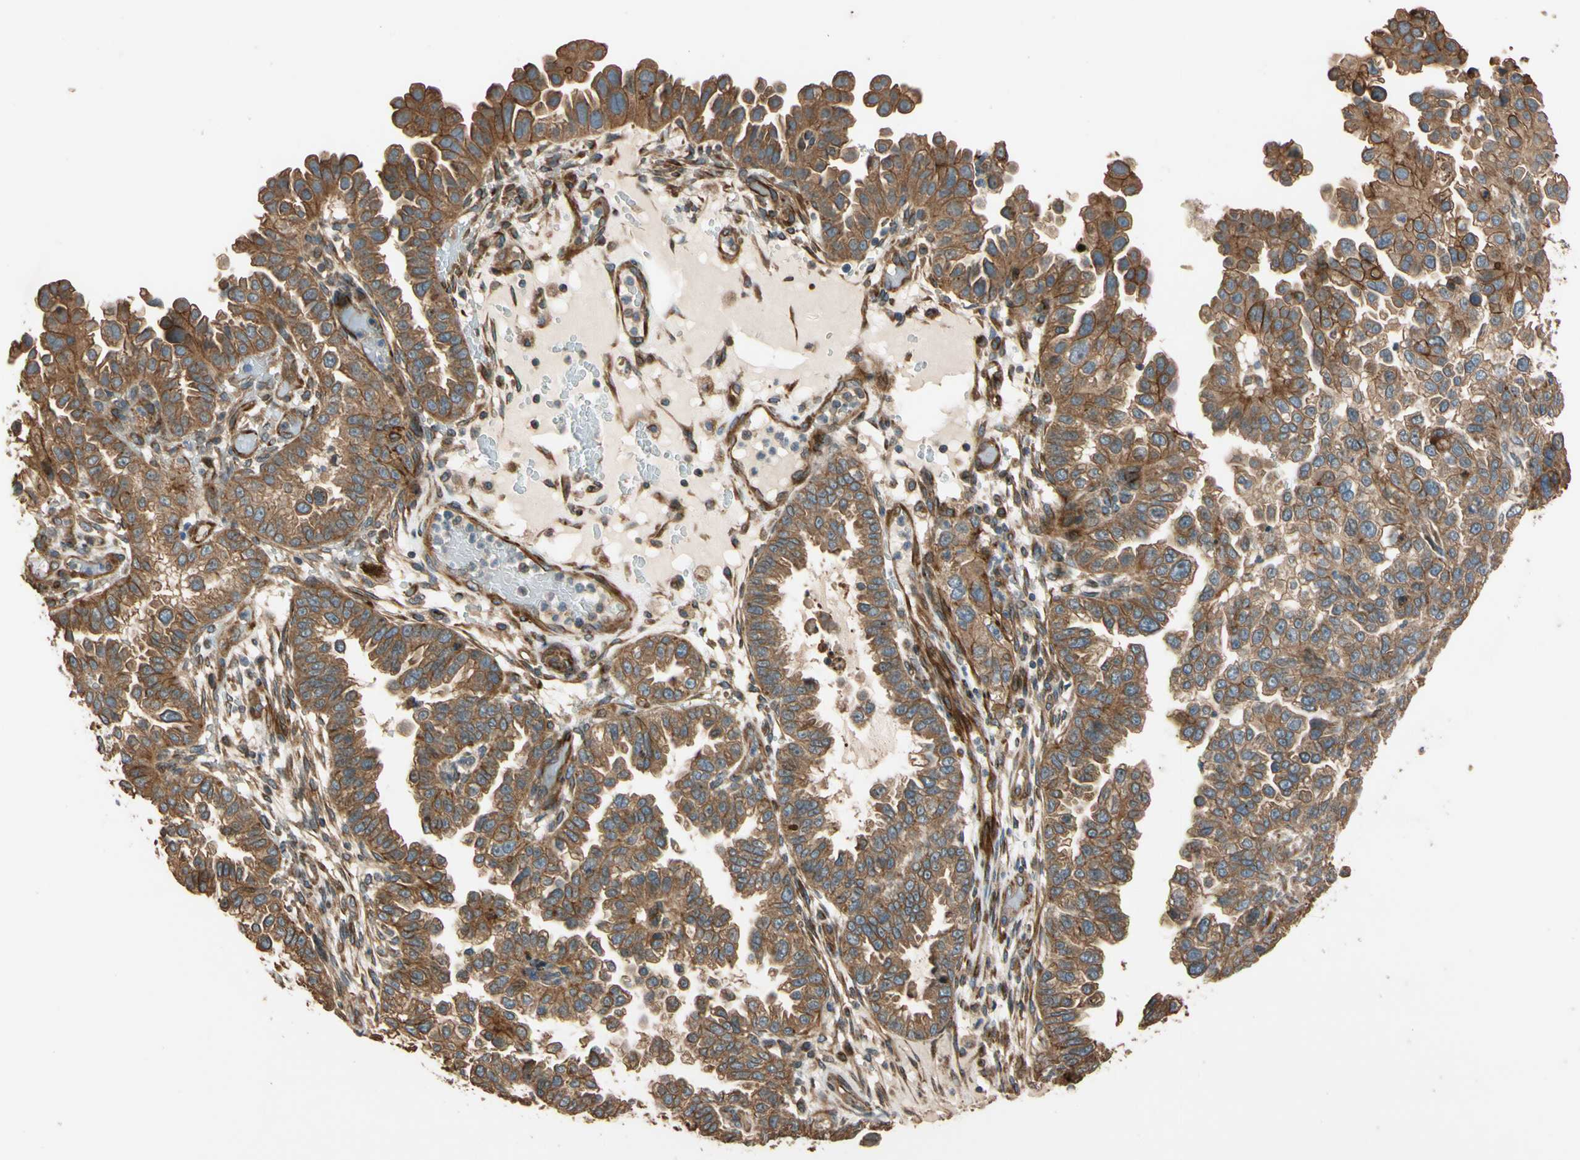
{"staining": {"intensity": "strong", "quantity": ">75%", "location": "cytoplasmic/membranous"}, "tissue": "endometrial cancer", "cell_type": "Tumor cells", "image_type": "cancer", "snomed": [{"axis": "morphology", "description": "Adenocarcinoma, NOS"}, {"axis": "topography", "description": "Endometrium"}], "caption": "High-magnification brightfield microscopy of adenocarcinoma (endometrial) stained with DAB (3,3'-diaminobenzidine) (brown) and counterstained with hematoxylin (blue). tumor cells exhibit strong cytoplasmic/membranous staining is appreciated in approximately>75% of cells.", "gene": "MGRN1", "patient": {"sex": "female", "age": 85}}